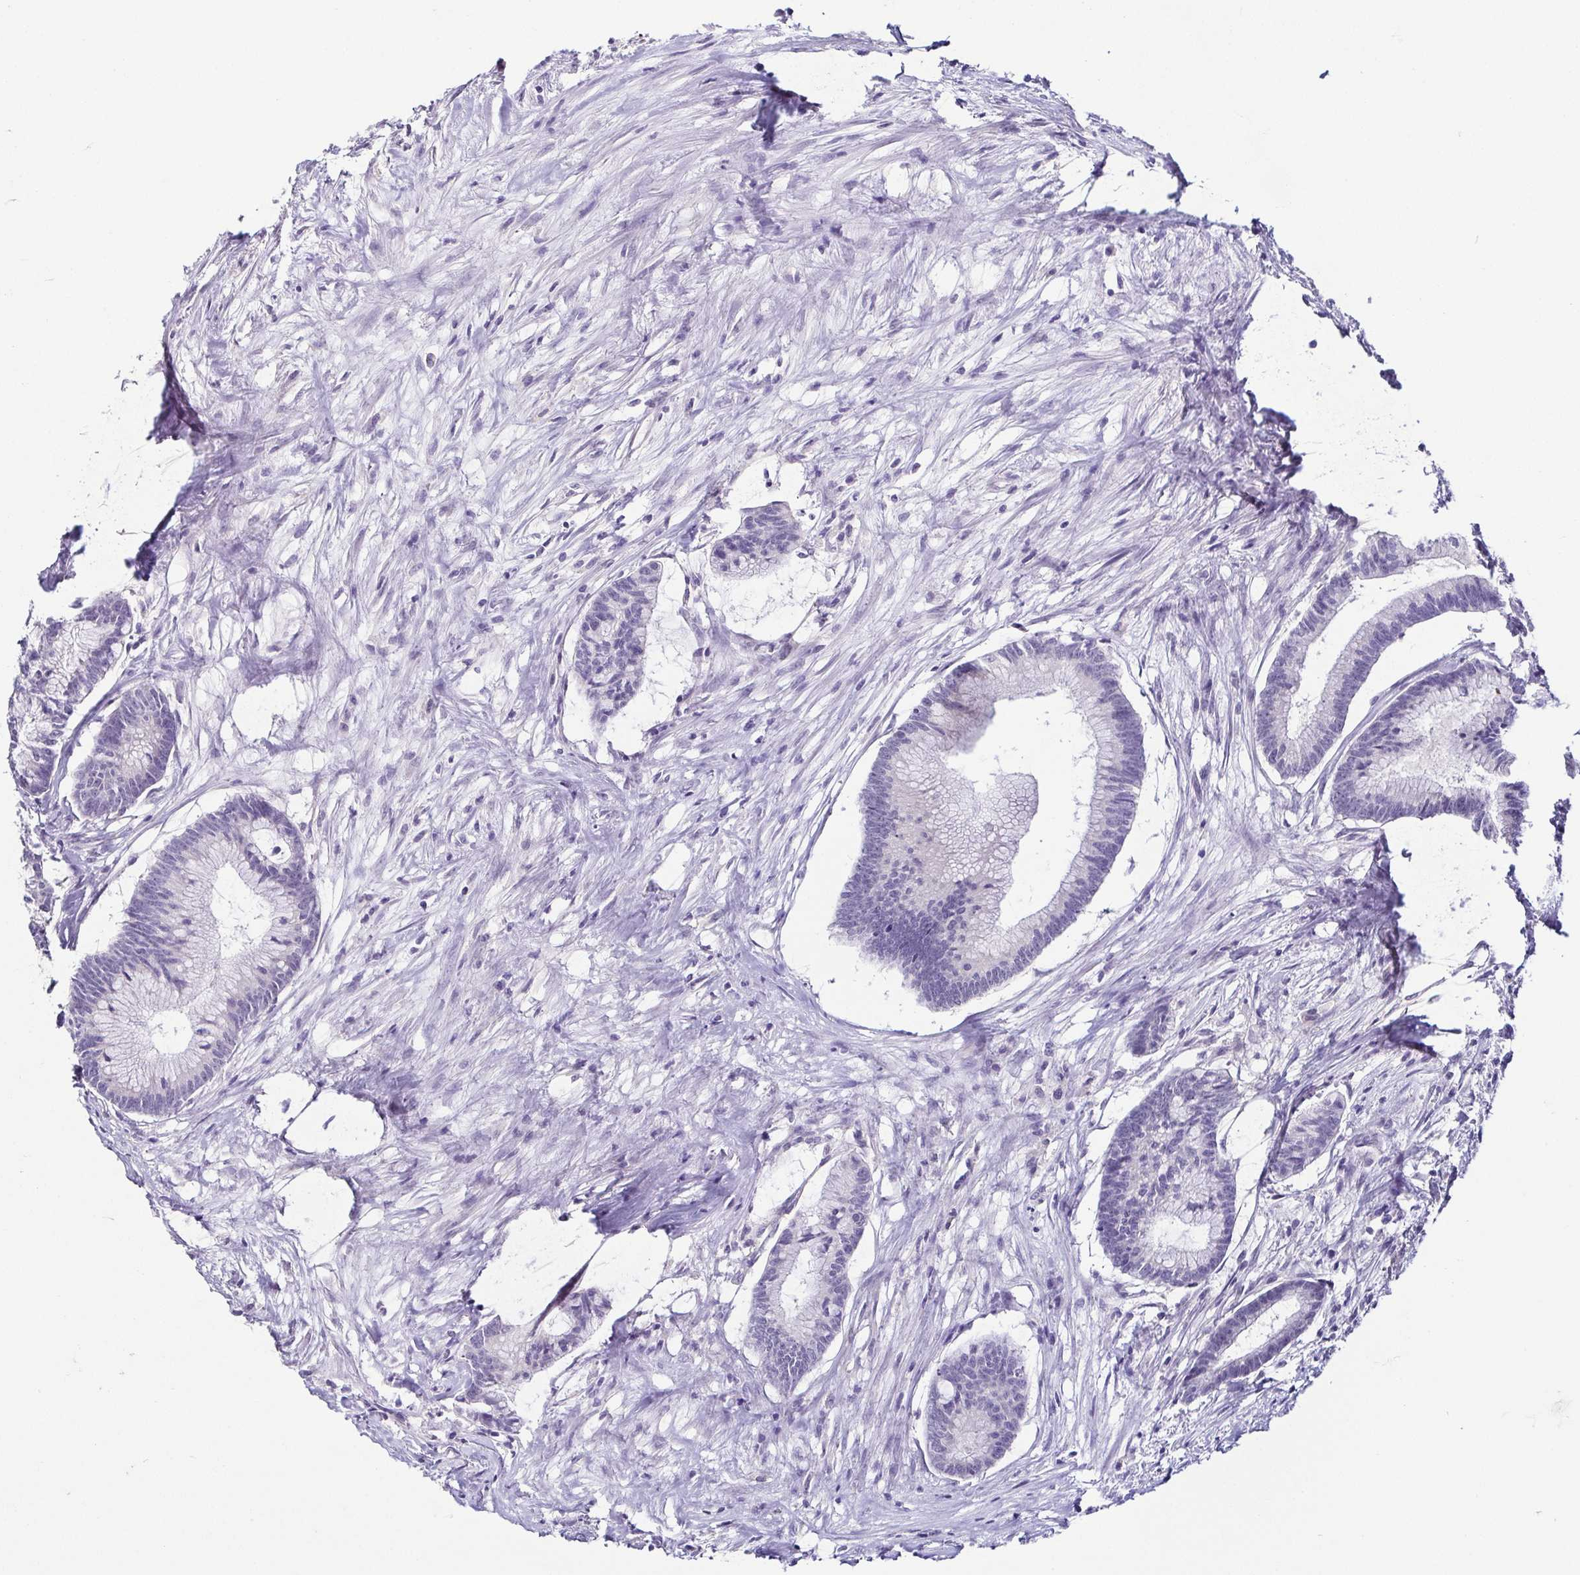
{"staining": {"intensity": "negative", "quantity": "none", "location": "none"}, "tissue": "colorectal cancer", "cell_type": "Tumor cells", "image_type": "cancer", "snomed": [{"axis": "morphology", "description": "Adenocarcinoma, NOS"}, {"axis": "topography", "description": "Colon"}], "caption": "Immunohistochemistry of human adenocarcinoma (colorectal) reveals no expression in tumor cells. Nuclei are stained in blue.", "gene": "TP73", "patient": {"sex": "female", "age": 78}}